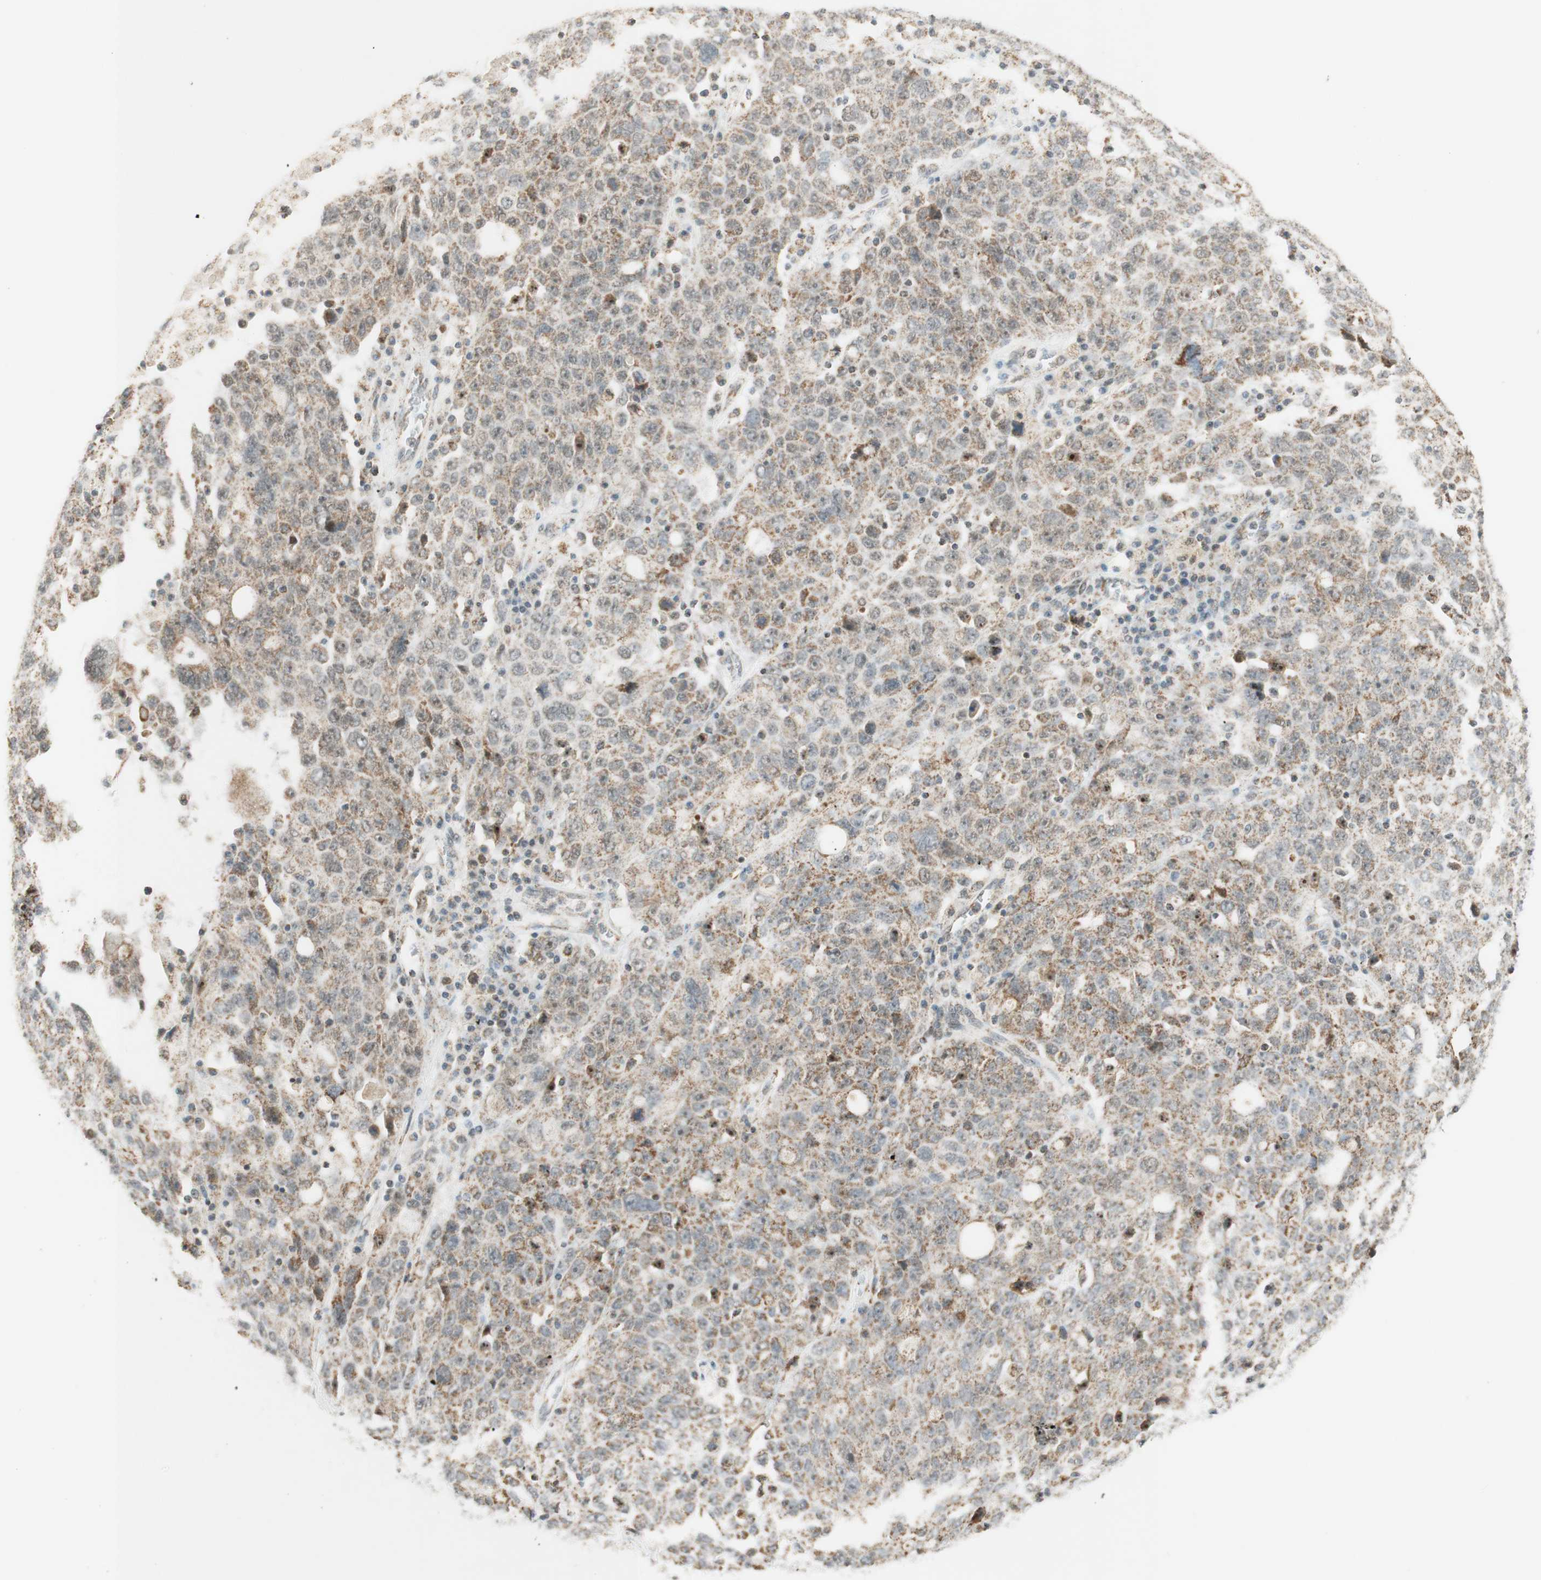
{"staining": {"intensity": "weak", "quantity": "25%-75%", "location": "cytoplasmic/membranous,nuclear"}, "tissue": "ovarian cancer", "cell_type": "Tumor cells", "image_type": "cancer", "snomed": [{"axis": "morphology", "description": "Carcinoma, endometroid"}, {"axis": "topography", "description": "Ovary"}], "caption": "Immunohistochemical staining of ovarian cancer exhibits weak cytoplasmic/membranous and nuclear protein staining in approximately 25%-75% of tumor cells. The staining is performed using DAB brown chromogen to label protein expression. The nuclei are counter-stained blue using hematoxylin.", "gene": "ZNF782", "patient": {"sex": "female", "age": 62}}